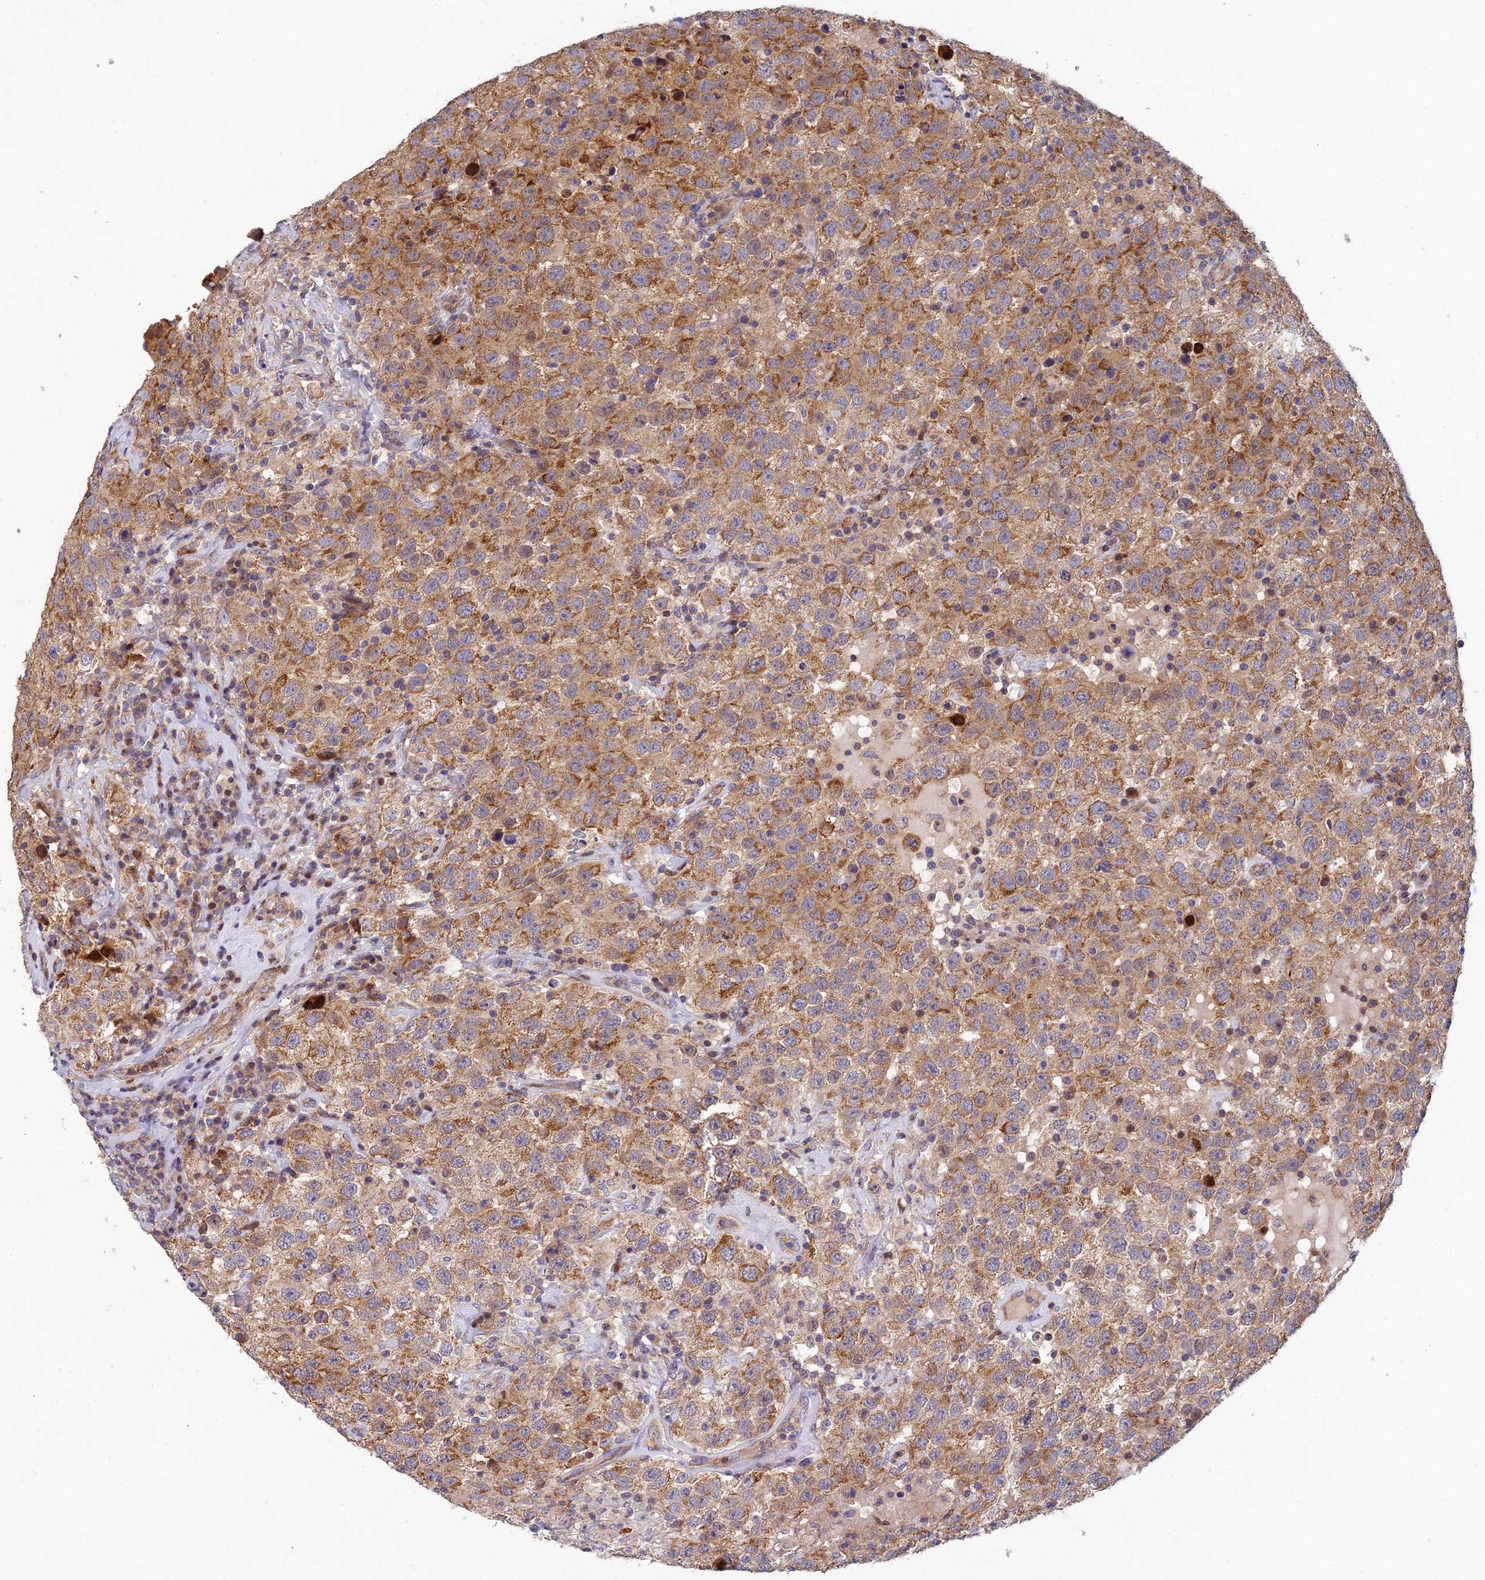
{"staining": {"intensity": "moderate", "quantity": ">75%", "location": "cytoplasmic/membranous"}, "tissue": "testis cancer", "cell_type": "Tumor cells", "image_type": "cancer", "snomed": [{"axis": "morphology", "description": "Seminoma, NOS"}, {"axis": "topography", "description": "Testis"}], "caption": "An IHC photomicrograph of tumor tissue is shown. Protein staining in brown labels moderate cytoplasmic/membranous positivity in seminoma (testis) within tumor cells.", "gene": "RELCH", "patient": {"sex": "male", "age": 41}}